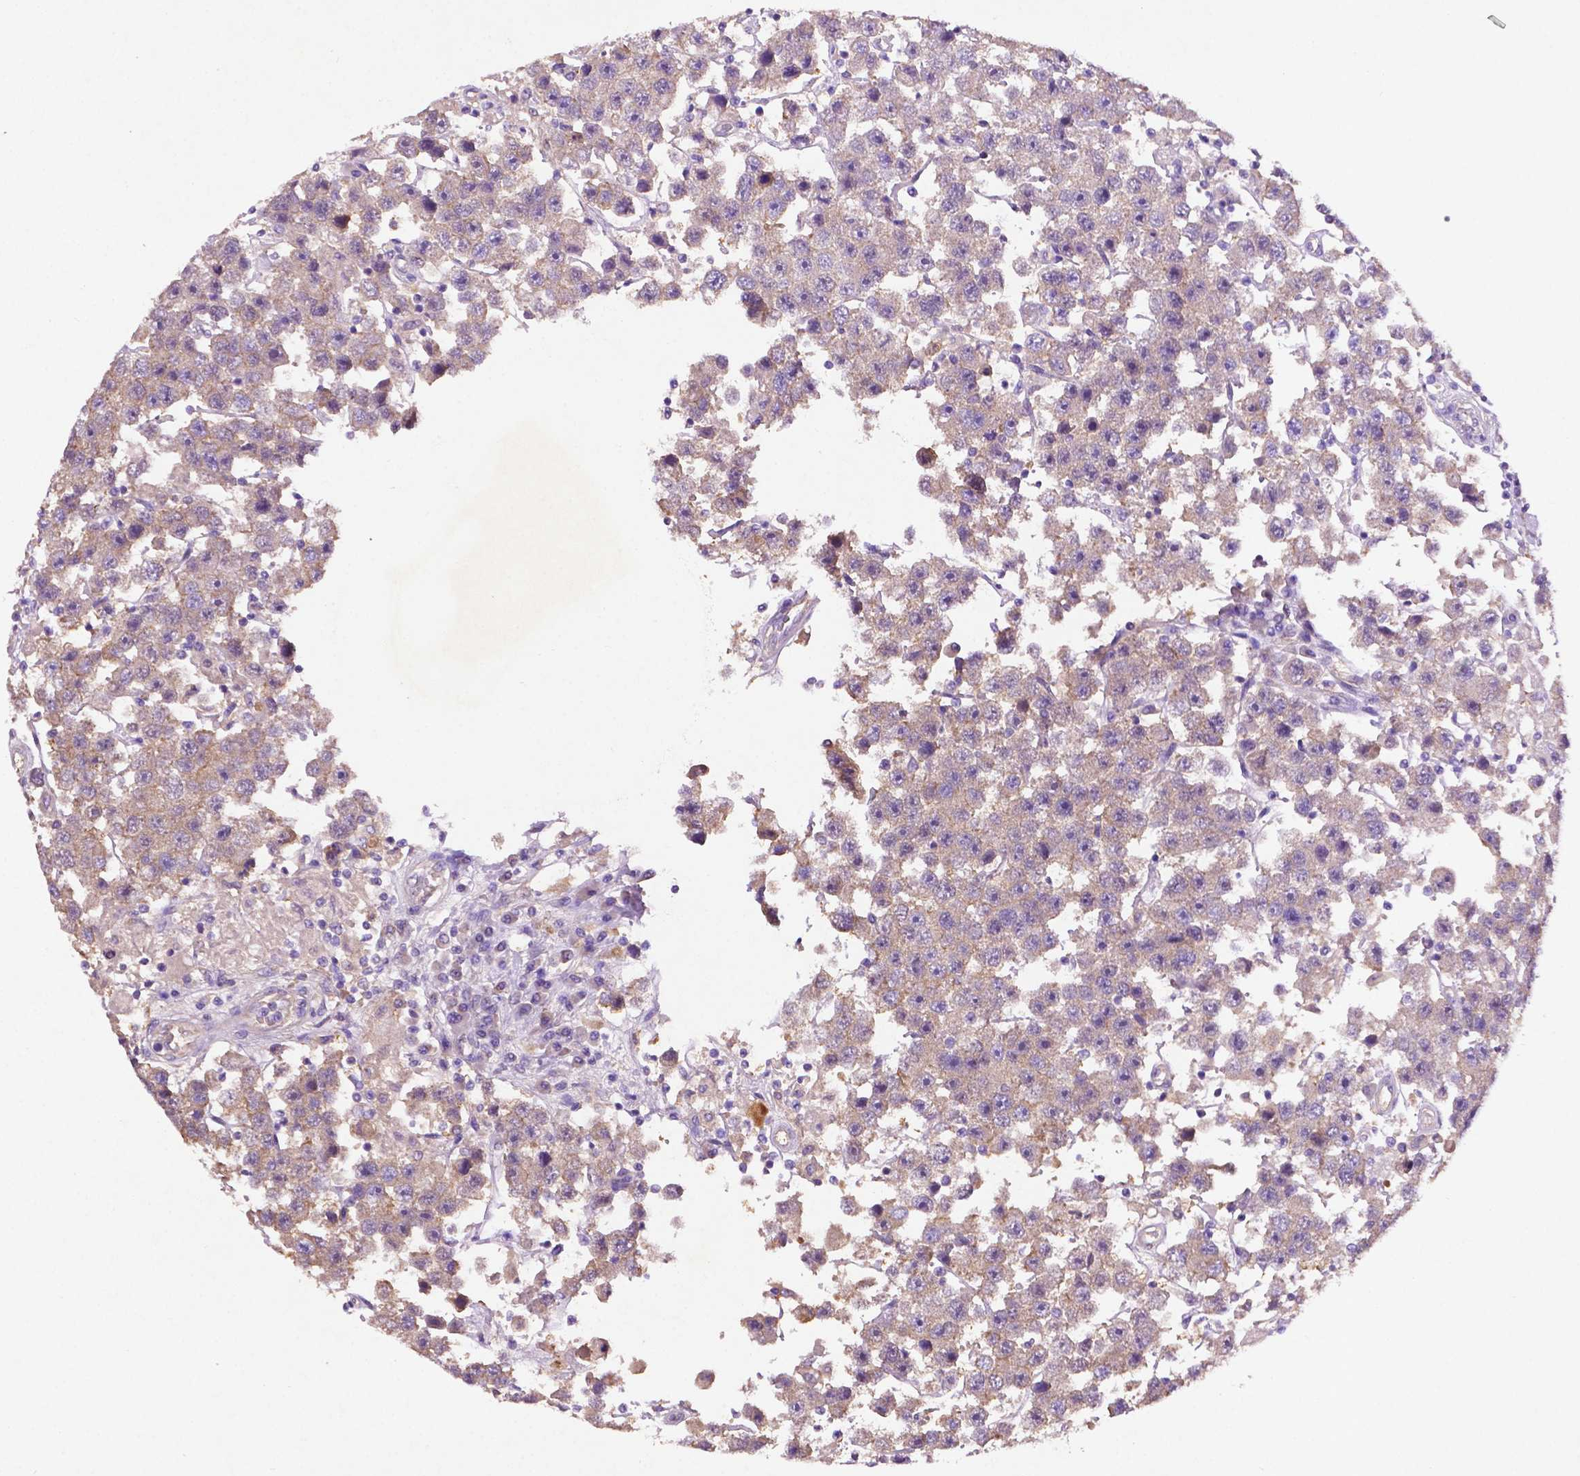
{"staining": {"intensity": "weak", "quantity": "25%-75%", "location": "cytoplasmic/membranous"}, "tissue": "testis cancer", "cell_type": "Tumor cells", "image_type": "cancer", "snomed": [{"axis": "morphology", "description": "Seminoma, NOS"}, {"axis": "topography", "description": "Testis"}], "caption": "Tumor cells exhibit low levels of weak cytoplasmic/membranous staining in about 25%-75% of cells in human testis cancer (seminoma).", "gene": "GDPD5", "patient": {"sex": "male", "age": 45}}